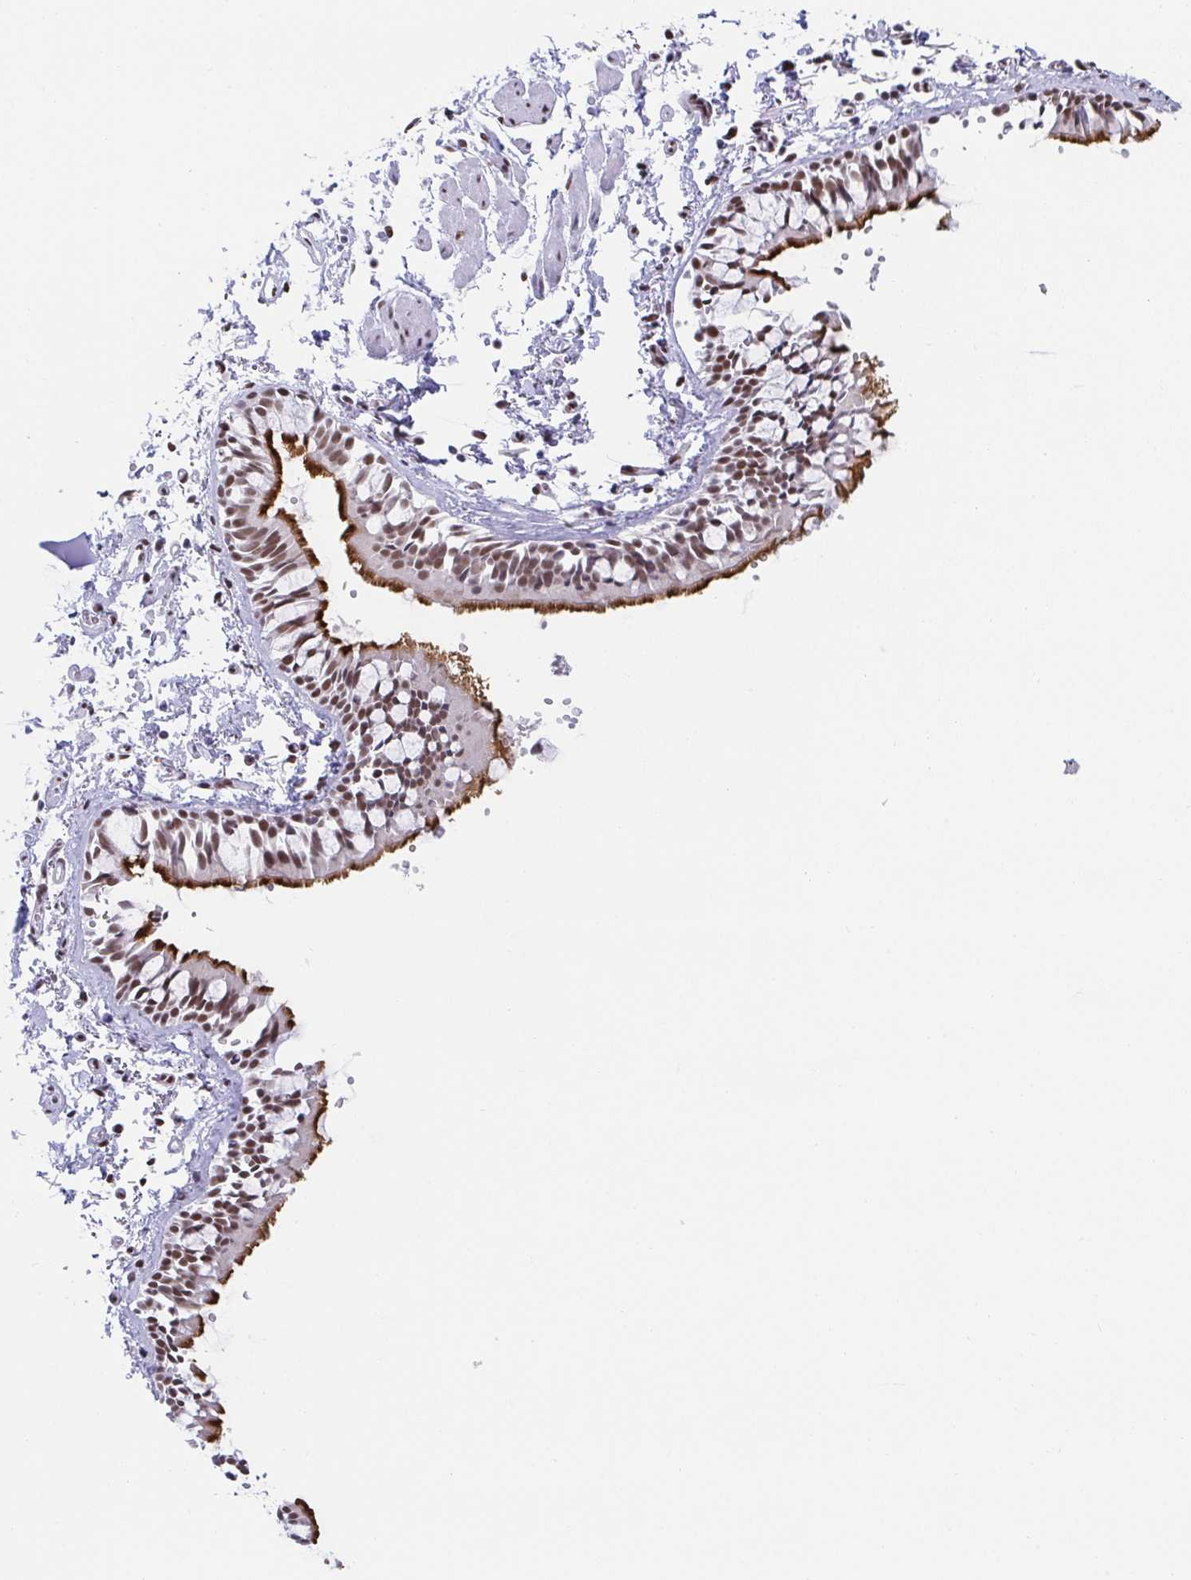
{"staining": {"intensity": "strong", "quantity": ">75%", "location": "cytoplasmic/membranous,nuclear"}, "tissue": "bronchus", "cell_type": "Respiratory epithelial cells", "image_type": "normal", "snomed": [{"axis": "morphology", "description": "Normal tissue, NOS"}, {"axis": "topography", "description": "Bronchus"}], "caption": "A high amount of strong cytoplasmic/membranous,nuclear positivity is identified in about >75% of respiratory epithelial cells in benign bronchus.", "gene": "SLC7A10", "patient": {"sex": "female", "age": 59}}